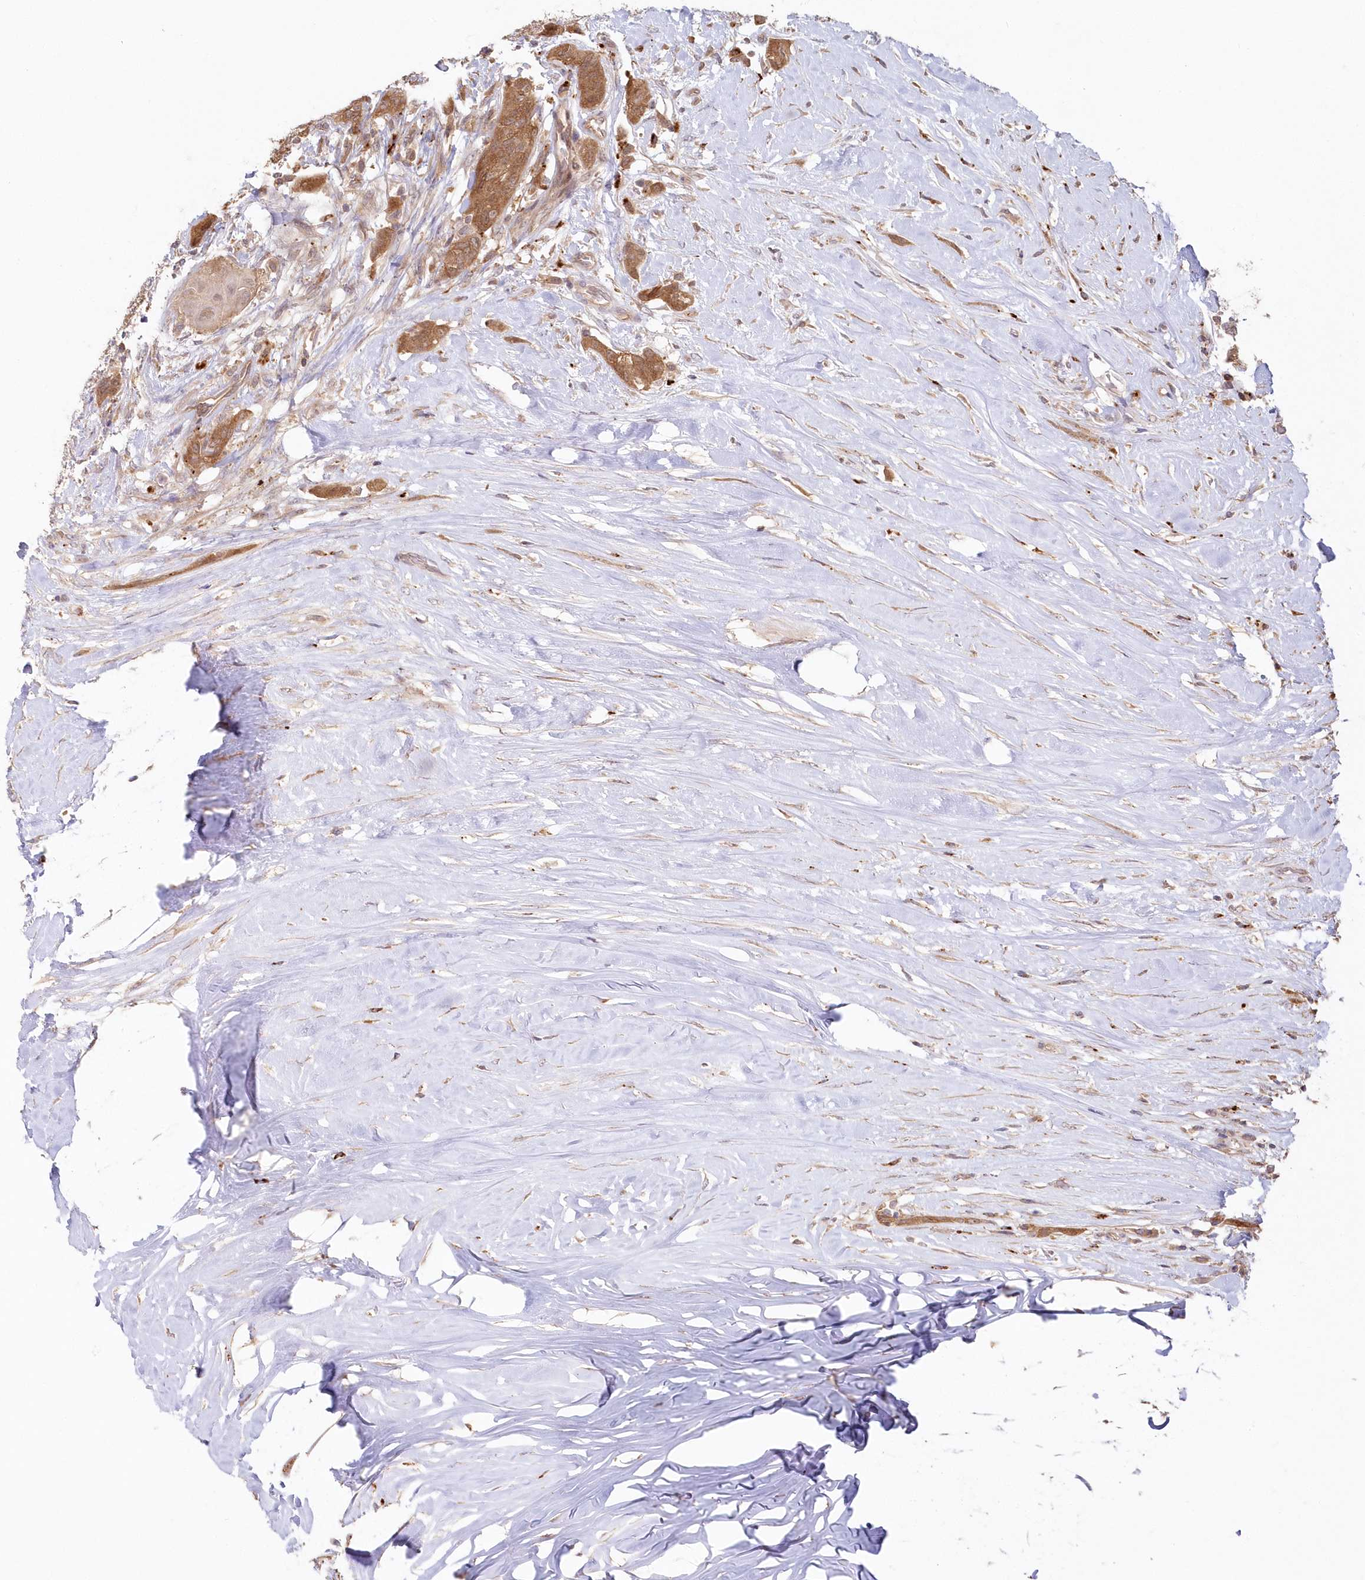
{"staining": {"intensity": "moderate", "quantity": ">75%", "location": "cytoplasmic/membranous"}, "tissue": "thyroid cancer", "cell_type": "Tumor cells", "image_type": "cancer", "snomed": [{"axis": "morphology", "description": "Papillary adenocarcinoma, NOS"}, {"axis": "topography", "description": "Thyroid gland"}], "caption": "The immunohistochemical stain labels moderate cytoplasmic/membranous staining in tumor cells of thyroid cancer tissue.", "gene": "GBE1", "patient": {"sex": "female", "age": 59}}